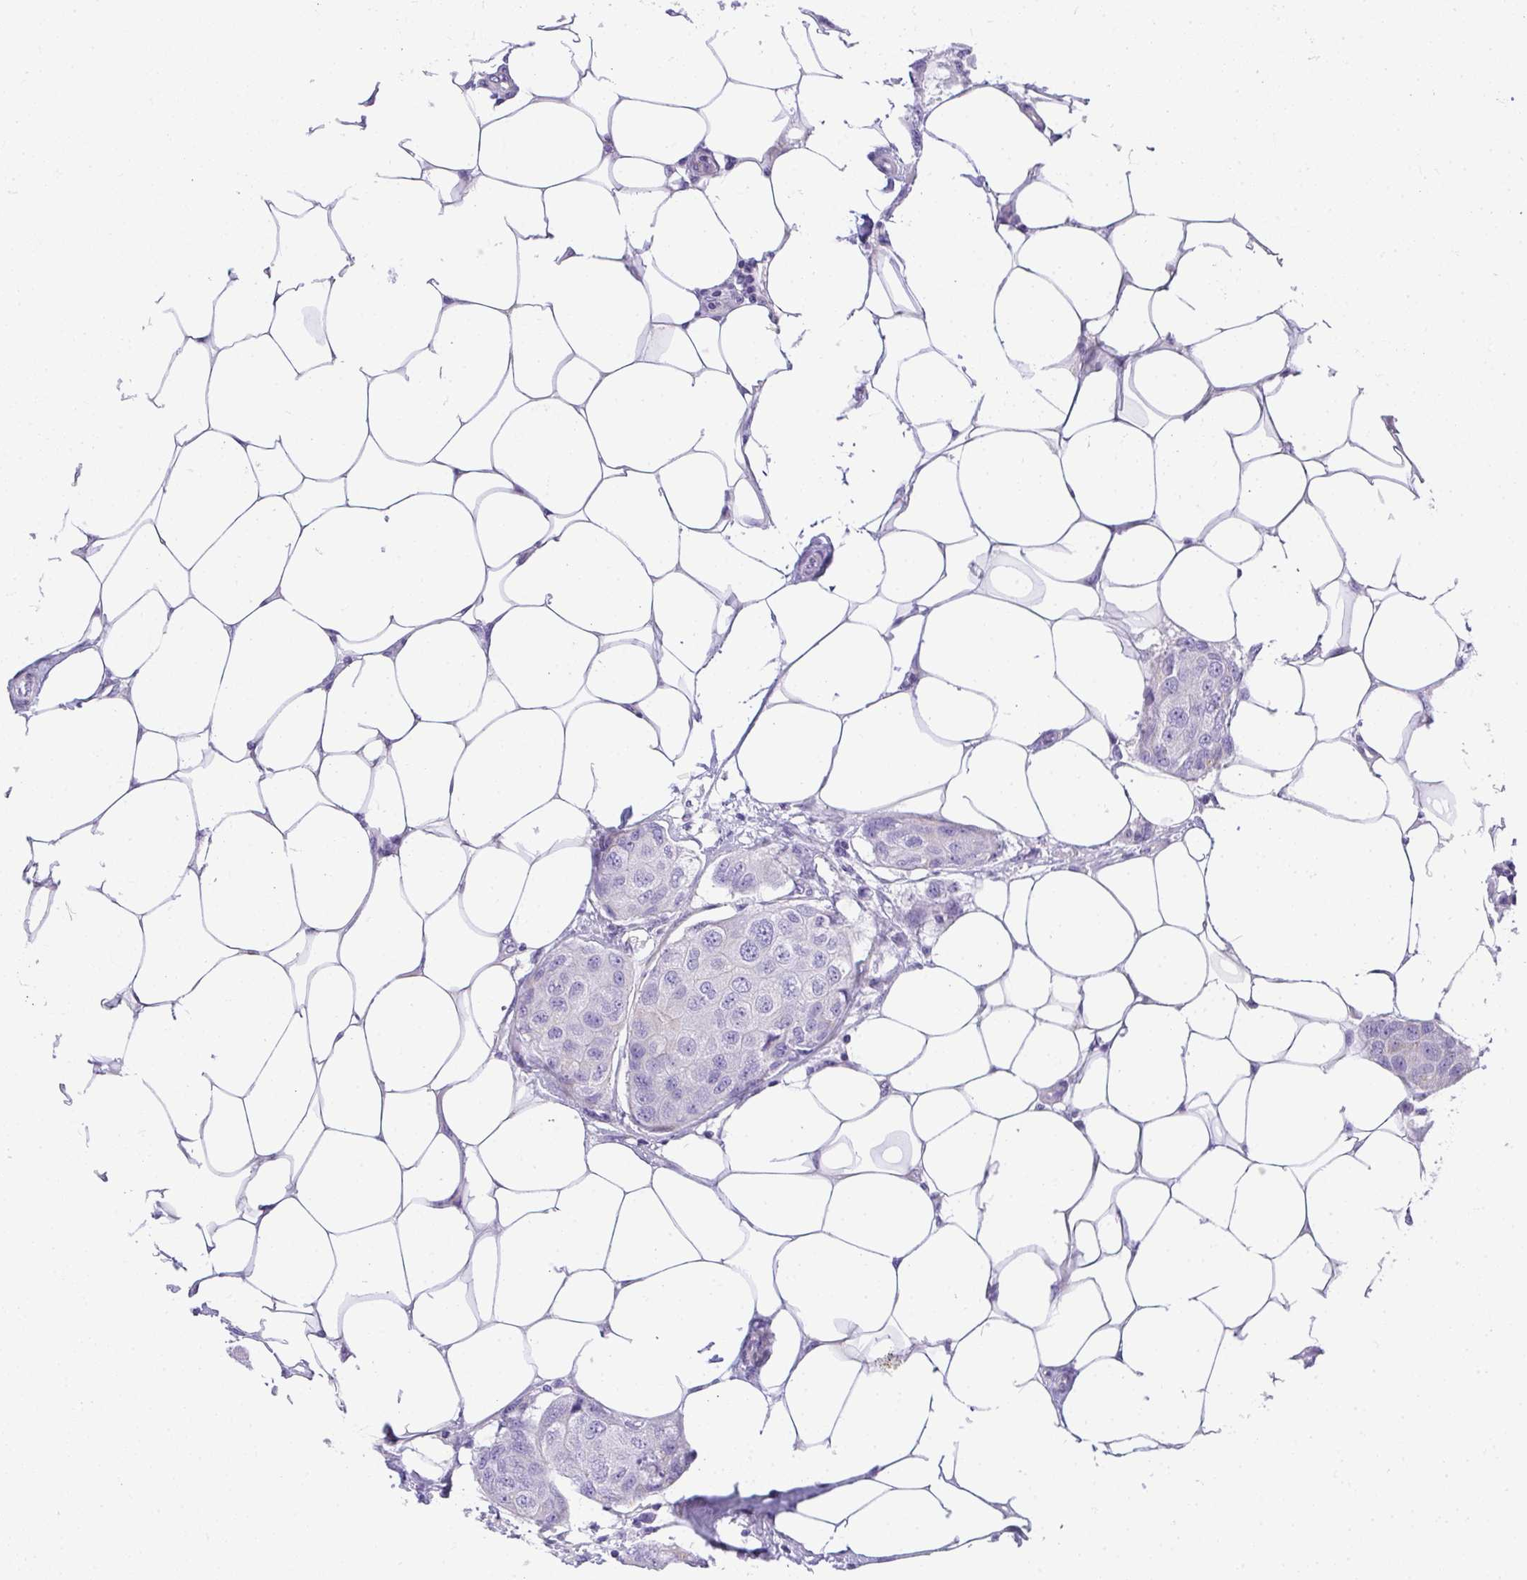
{"staining": {"intensity": "negative", "quantity": "none", "location": "none"}, "tissue": "breast cancer", "cell_type": "Tumor cells", "image_type": "cancer", "snomed": [{"axis": "morphology", "description": "Duct carcinoma"}, {"axis": "topography", "description": "Breast"}, {"axis": "topography", "description": "Lymph node"}], "caption": "Infiltrating ductal carcinoma (breast) was stained to show a protein in brown. There is no significant staining in tumor cells.", "gene": "PLPPR3", "patient": {"sex": "female", "age": 80}}